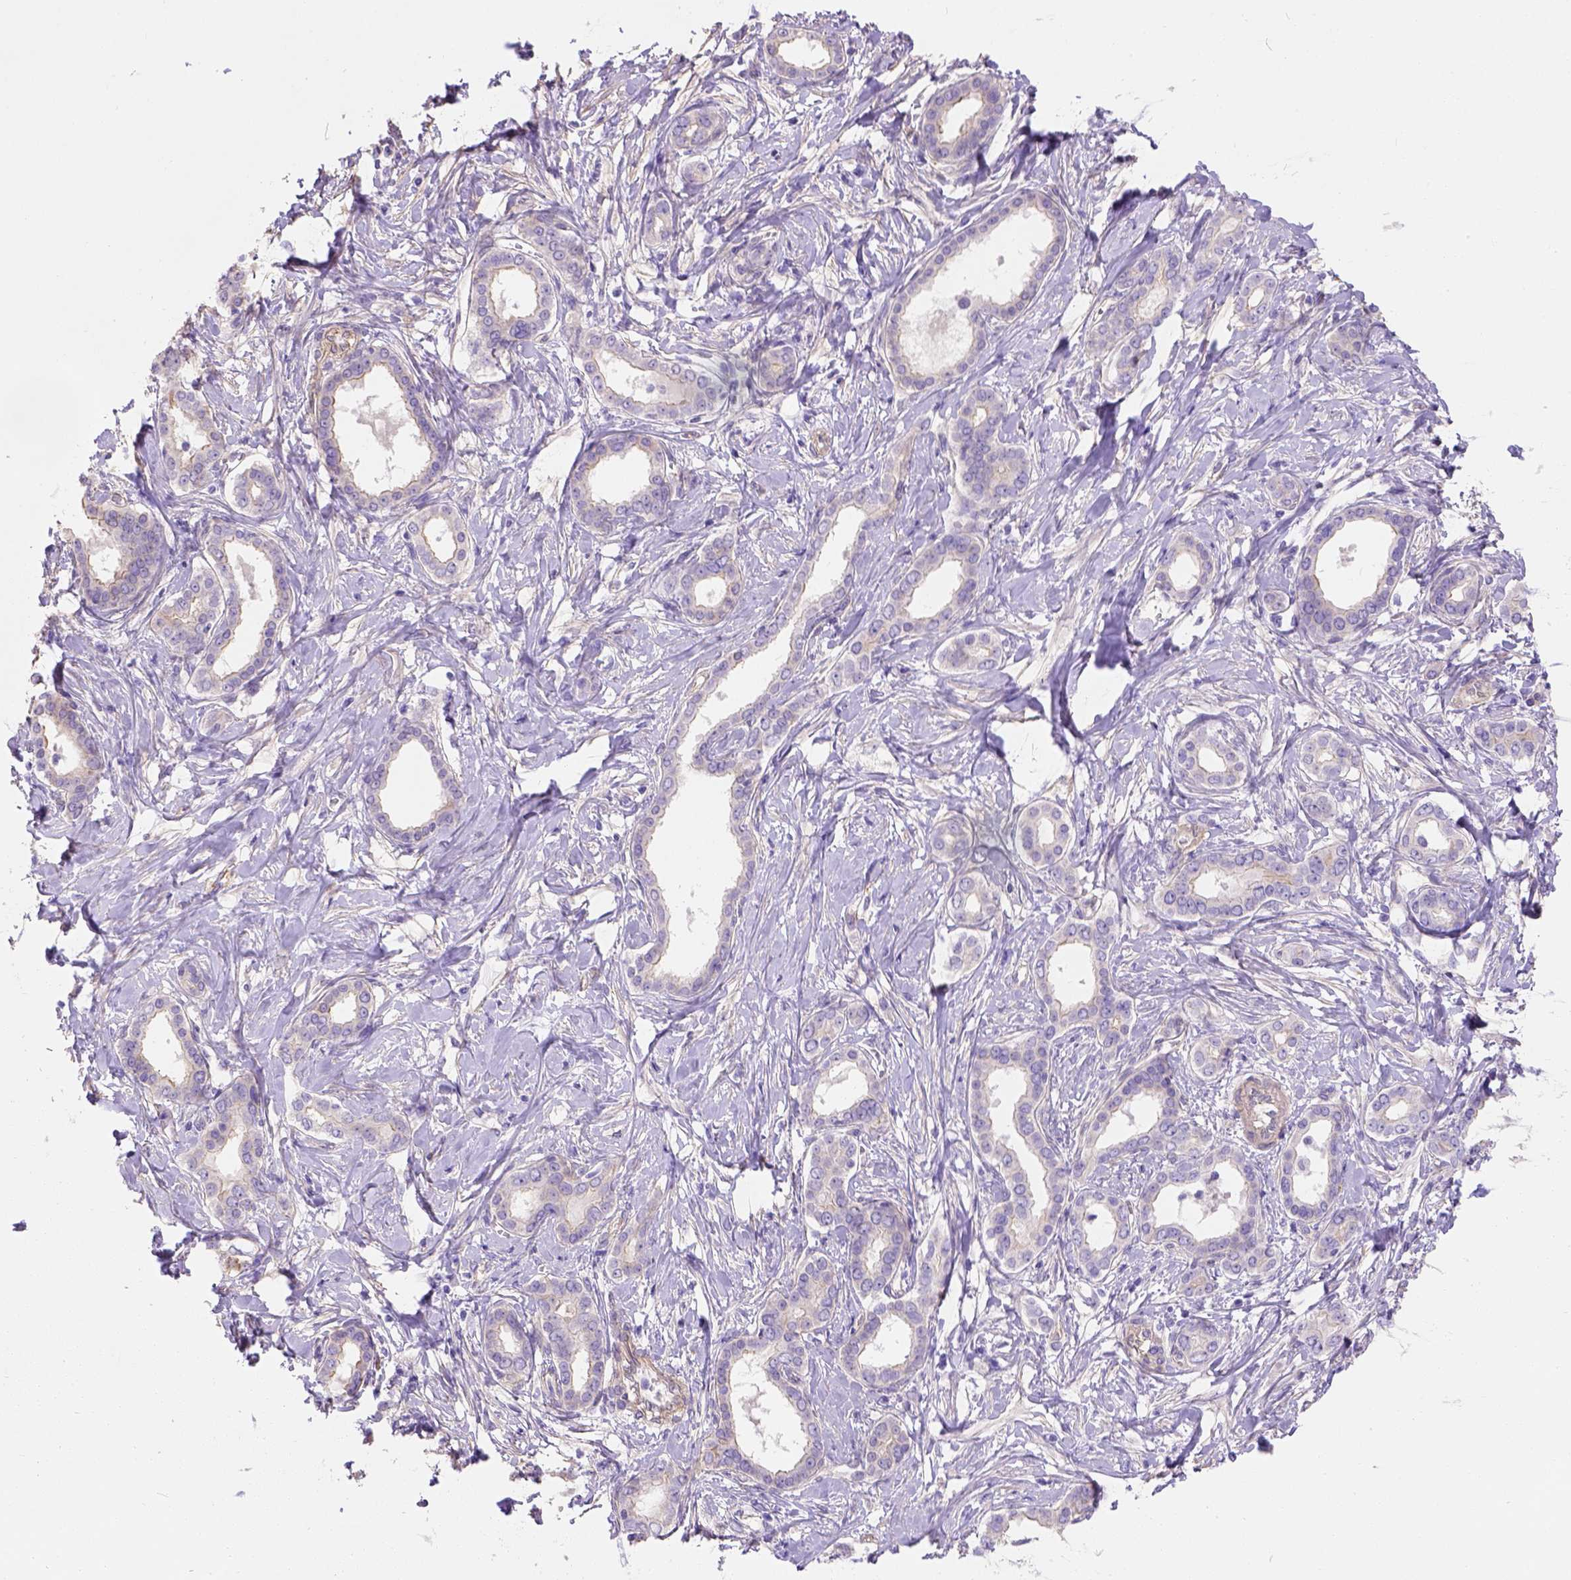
{"staining": {"intensity": "weak", "quantity": "25%-75%", "location": "cytoplasmic/membranous"}, "tissue": "liver cancer", "cell_type": "Tumor cells", "image_type": "cancer", "snomed": [{"axis": "morphology", "description": "Cholangiocarcinoma"}, {"axis": "topography", "description": "Liver"}], "caption": "Tumor cells reveal weak cytoplasmic/membranous expression in about 25%-75% of cells in cholangiocarcinoma (liver). (DAB IHC with brightfield microscopy, high magnification).", "gene": "PHF7", "patient": {"sex": "female", "age": 47}}